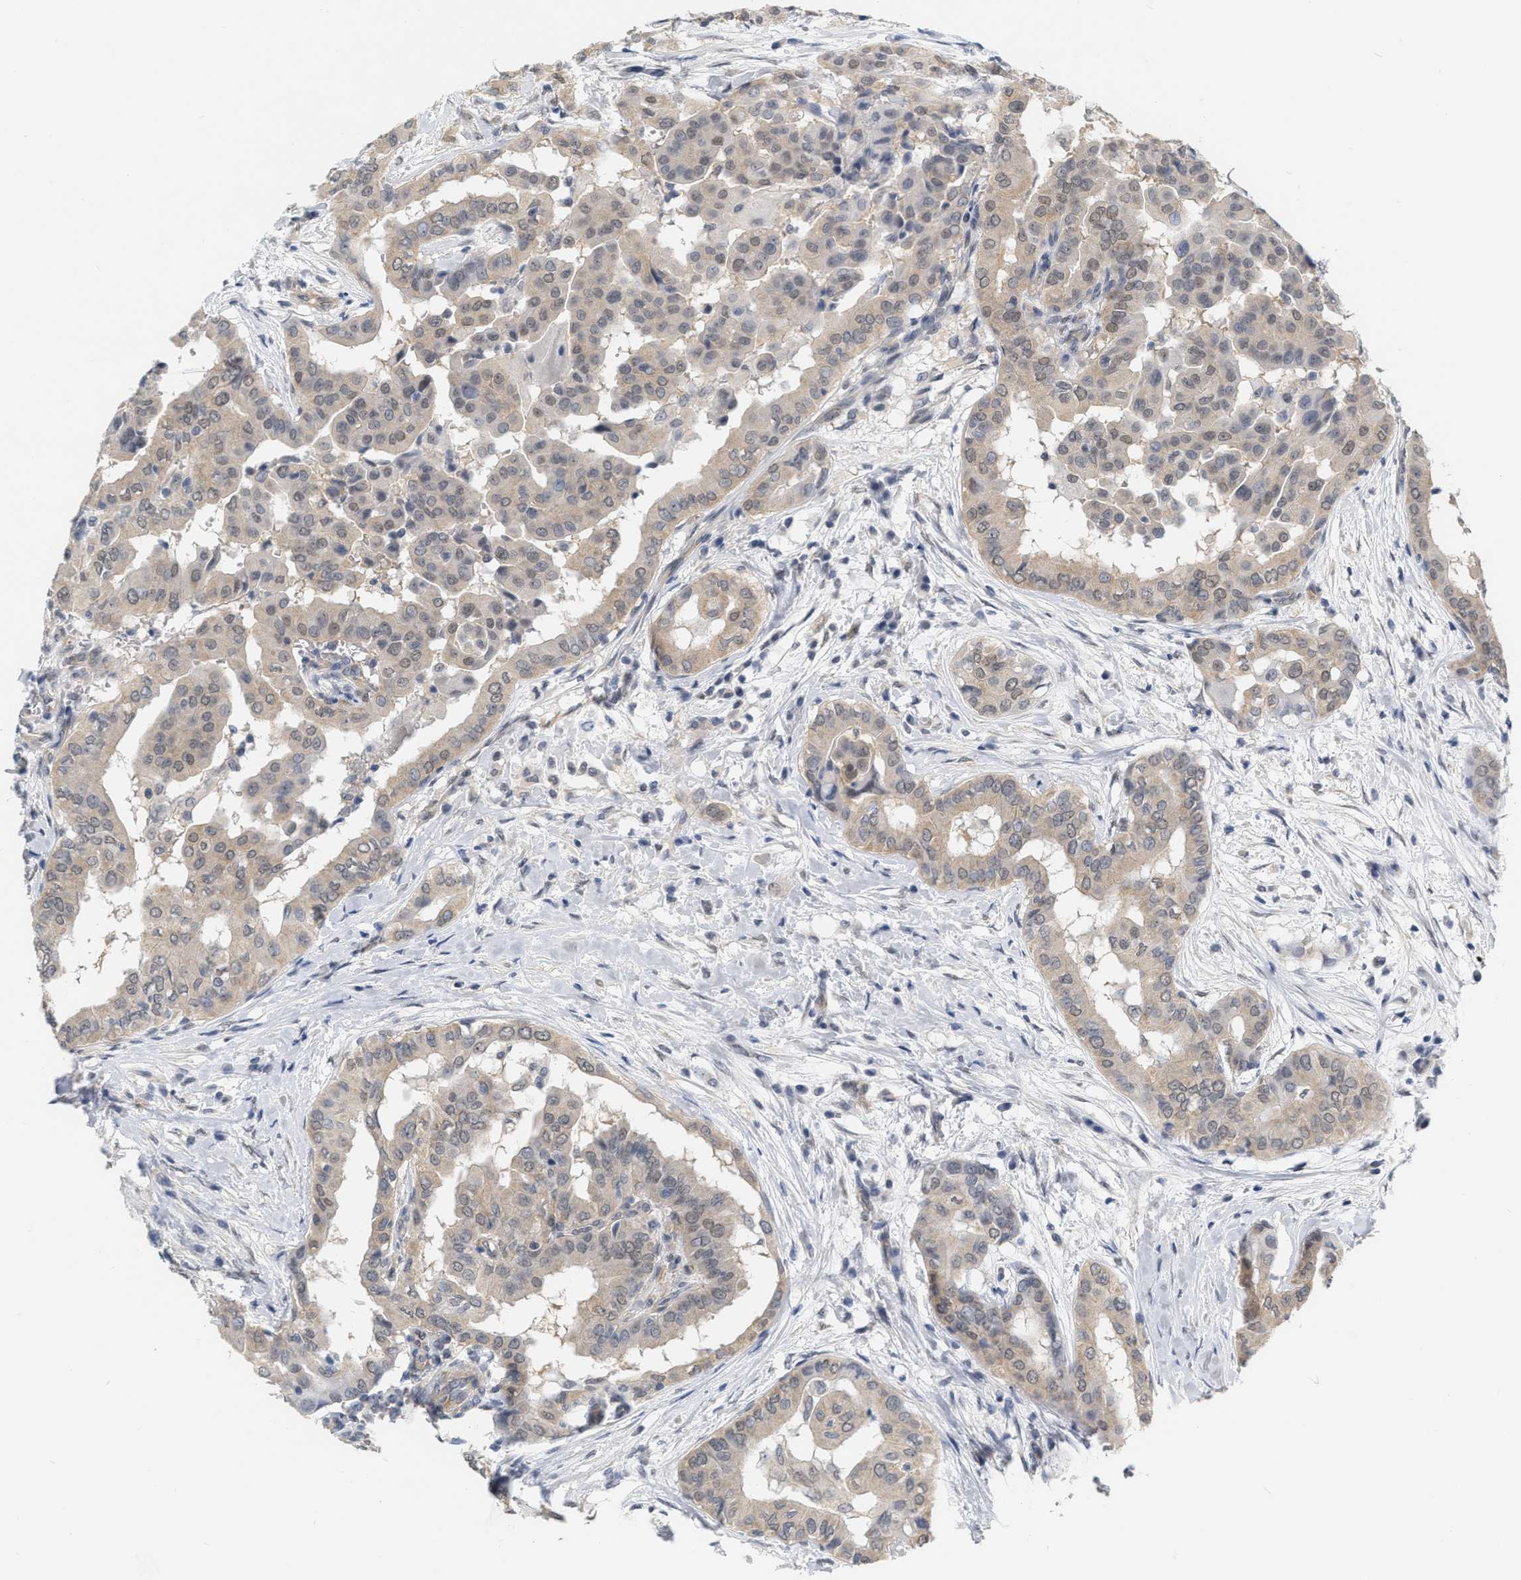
{"staining": {"intensity": "weak", "quantity": ">75%", "location": "cytoplasmic/membranous"}, "tissue": "thyroid cancer", "cell_type": "Tumor cells", "image_type": "cancer", "snomed": [{"axis": "morphology", "description": "Papillary adenocarcinoma, NOS"}, {"axis": "topography", "description": "Thyroid gland"}], "caption": "Thyroid papillary adenocarcinoma tissue displays weak cytoplasmic/membranous staining in about >75% of tumor cells, visualized by immunohistochemistry.", "gene": "RUVBL1", "patient": {"sex": "male", "age": 33}}